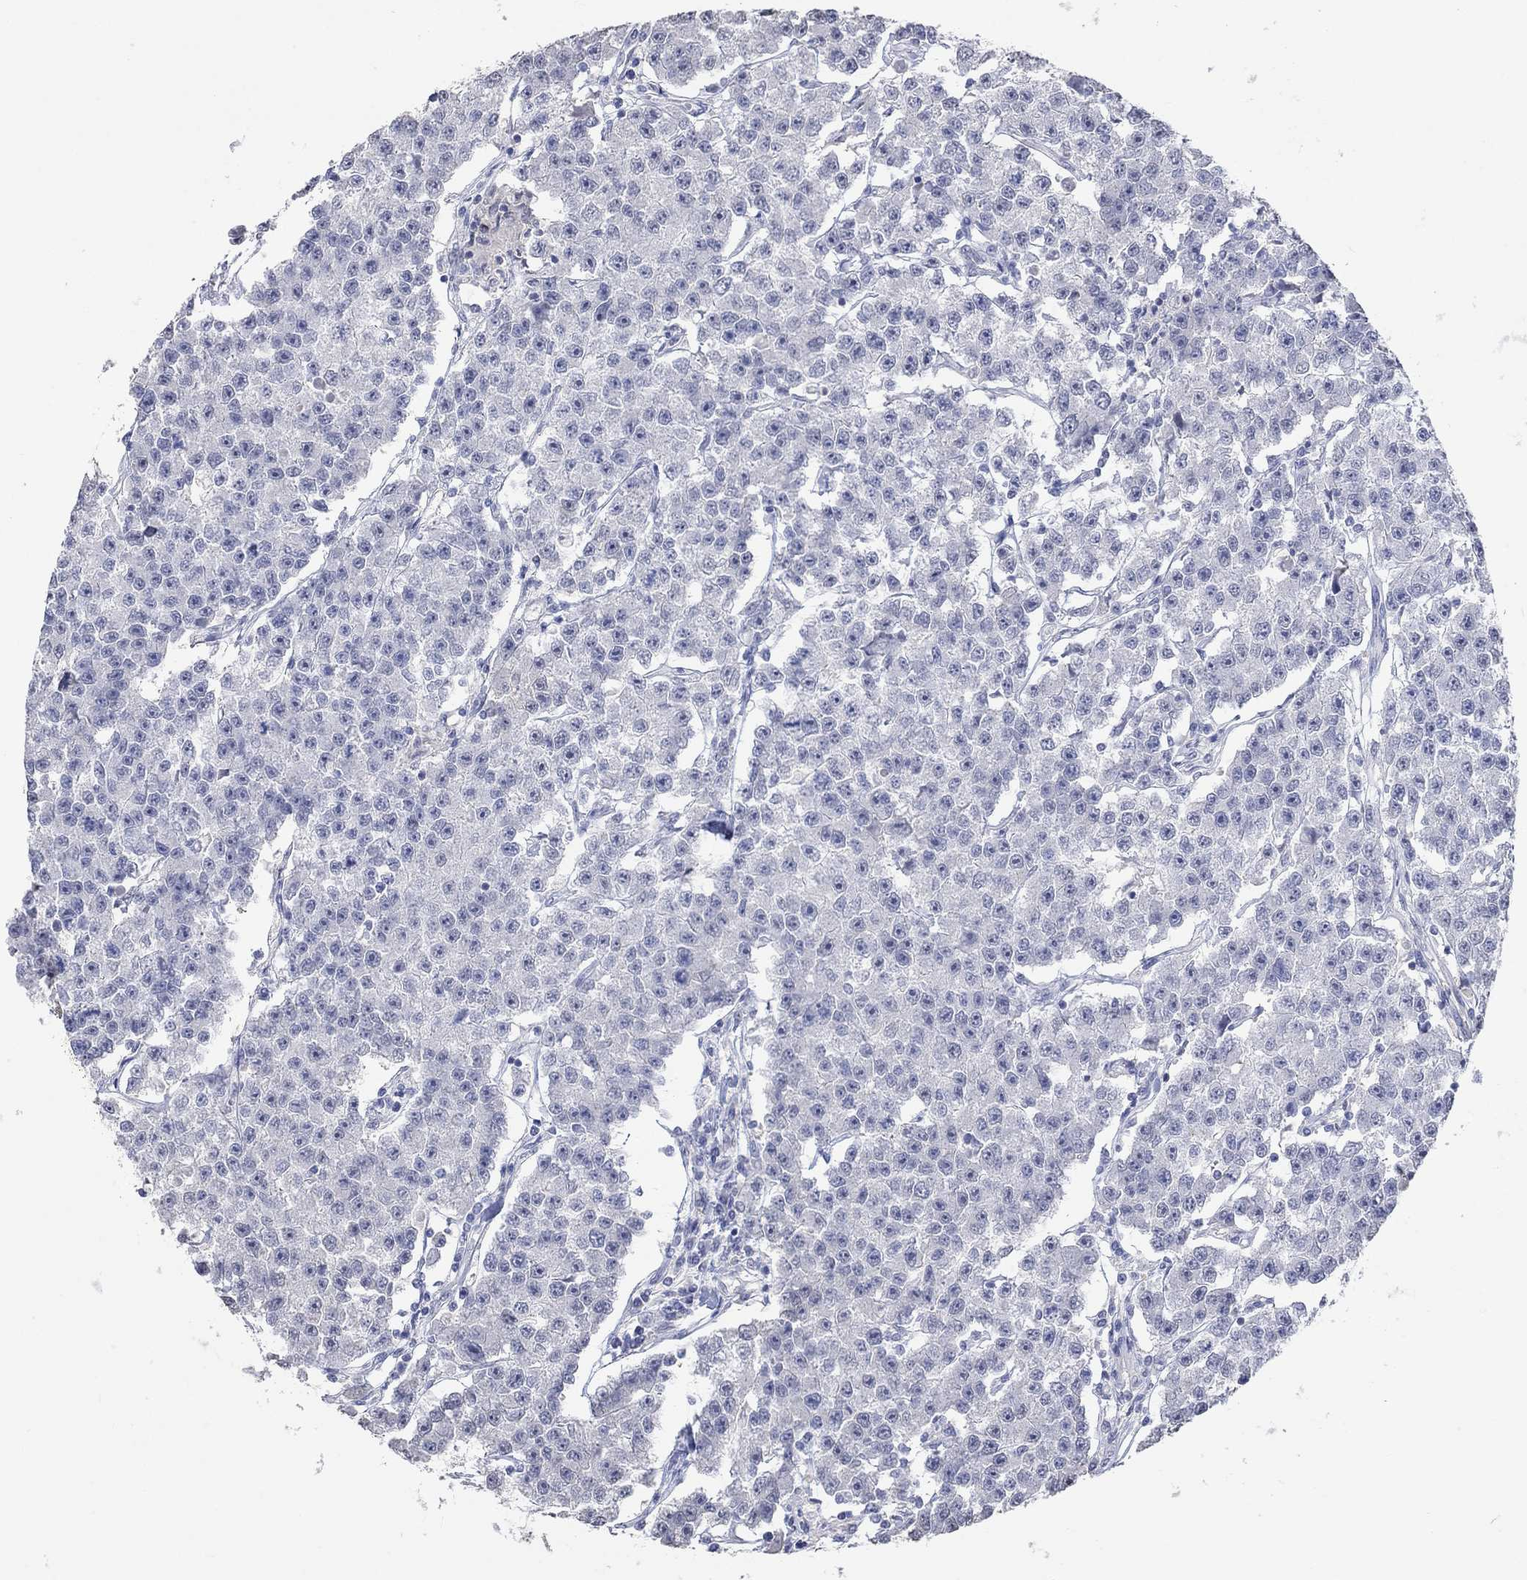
{"staining": {"intensity": "negative", "quantity": "none", "location": "none"}, "tissue": "testis cancer", "cell_type": "Tumor cells", "image_type": "cancer", "snomed": [{"axis": "morphology", "description": "Seminoma, NOS"}, {"axis": "topography", "description": "Testis"}], "caption": "An image of human testis seminoma is negative for staining in tumor cells.", "gene": "PNMA5", "patient": {"sex": "male", "age": 59}}